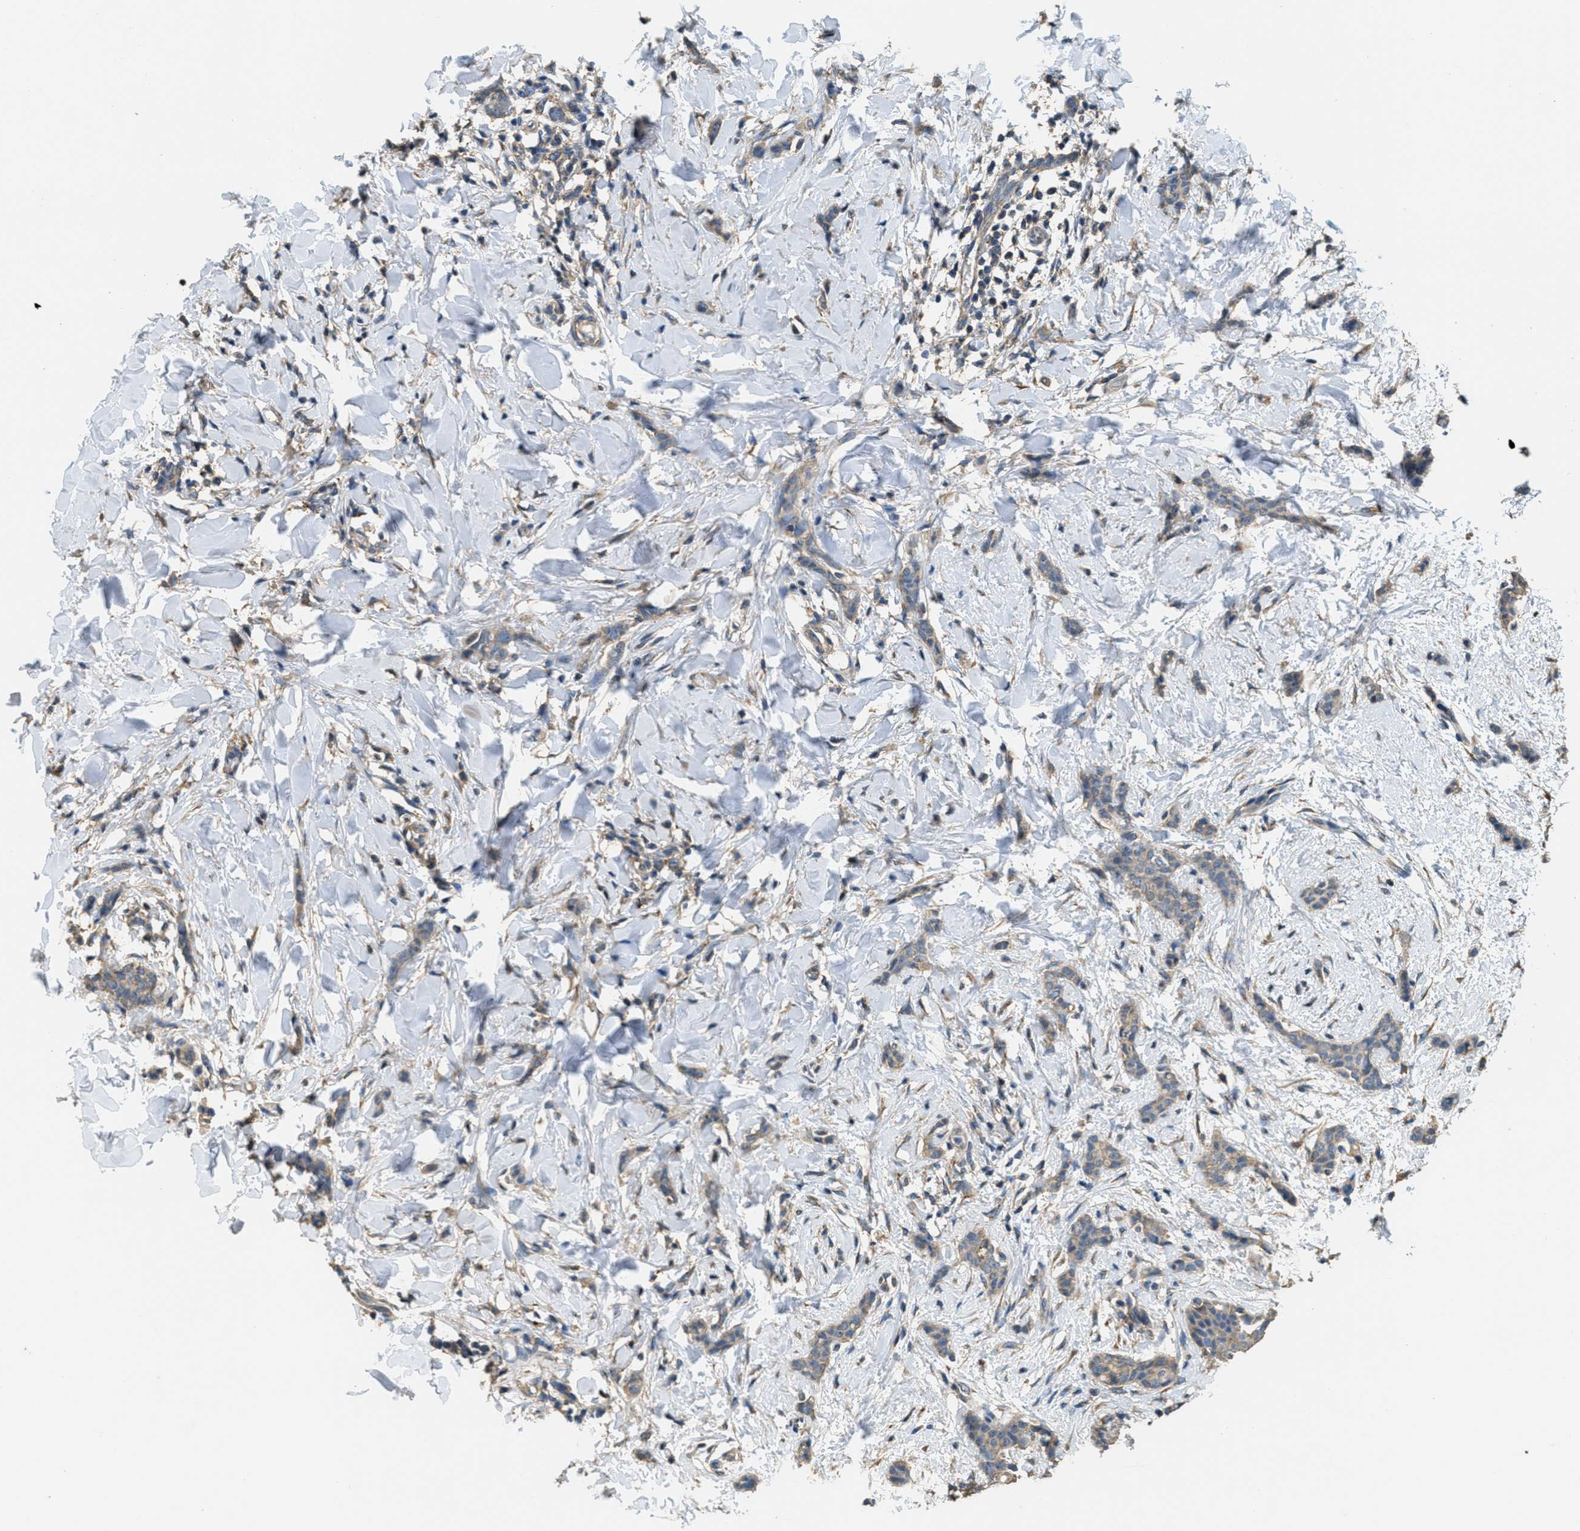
{"staining": {"intensity": "weak", "quantity": "25%-75%", "location": "cytoplasmic/membranous"}, "tissue": "breast cancer", "cell_type": "Tumor cells", "image_type": "cancer", "snomed": [{"axis": "morphology", "description": "Lobular carcinoma"}, {"axis": "topography", "description": "Skin"}, {"axis": "topography", "description": "Breast"}], "caption": "The histopathology image shows immunohistochemical staining of breast lobular carcinoma. There is weak cytoplasmic/membranous positivity is appreciated in about 25%-75% of tumor cells.", "gene": "THBS2", "patient": {"sex": "female", "age": 46}}